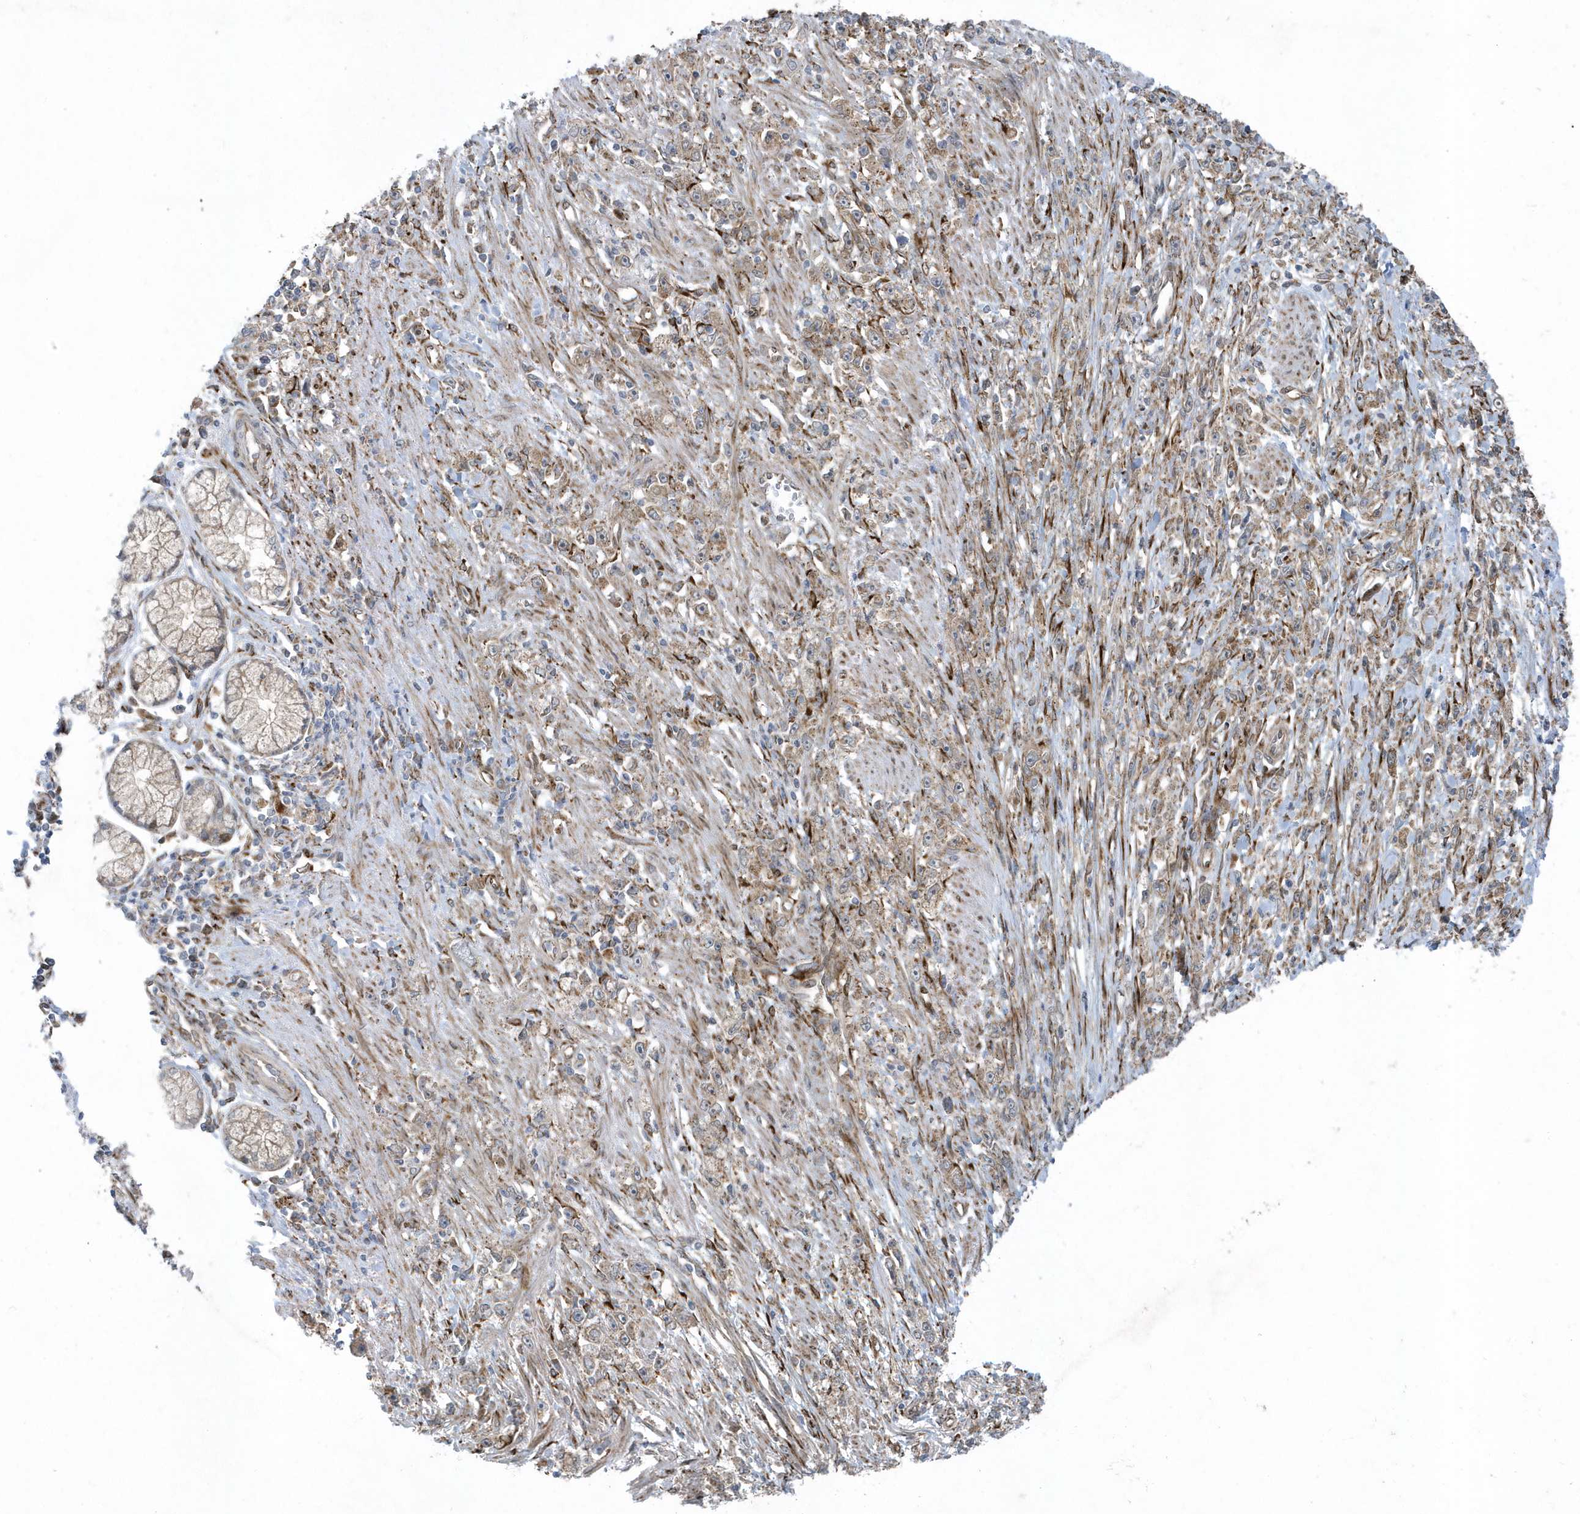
{"staining": {"intensity": "weak", "quantity": ">75%", "location": "cytoplasmic/membranous"}, "tissue": "stomach cancer", "cell_type": "Tumor cells", "image_type": "cancer", "snomed": [{"axis": "morphology", "description": "Adenocarcinoma, NOS"}, {"axis": "topography", "description": "Stomach"}], "caption": "The photomicrograph reveals immunohistochemical staining of adenocarcinoma (stomach). There is weak cytoplasmic/membranous staining is appreciated in about >75% of tumor cells.", "gene": "FAM98A", "patient": {"sex": "female", "age": 59}}